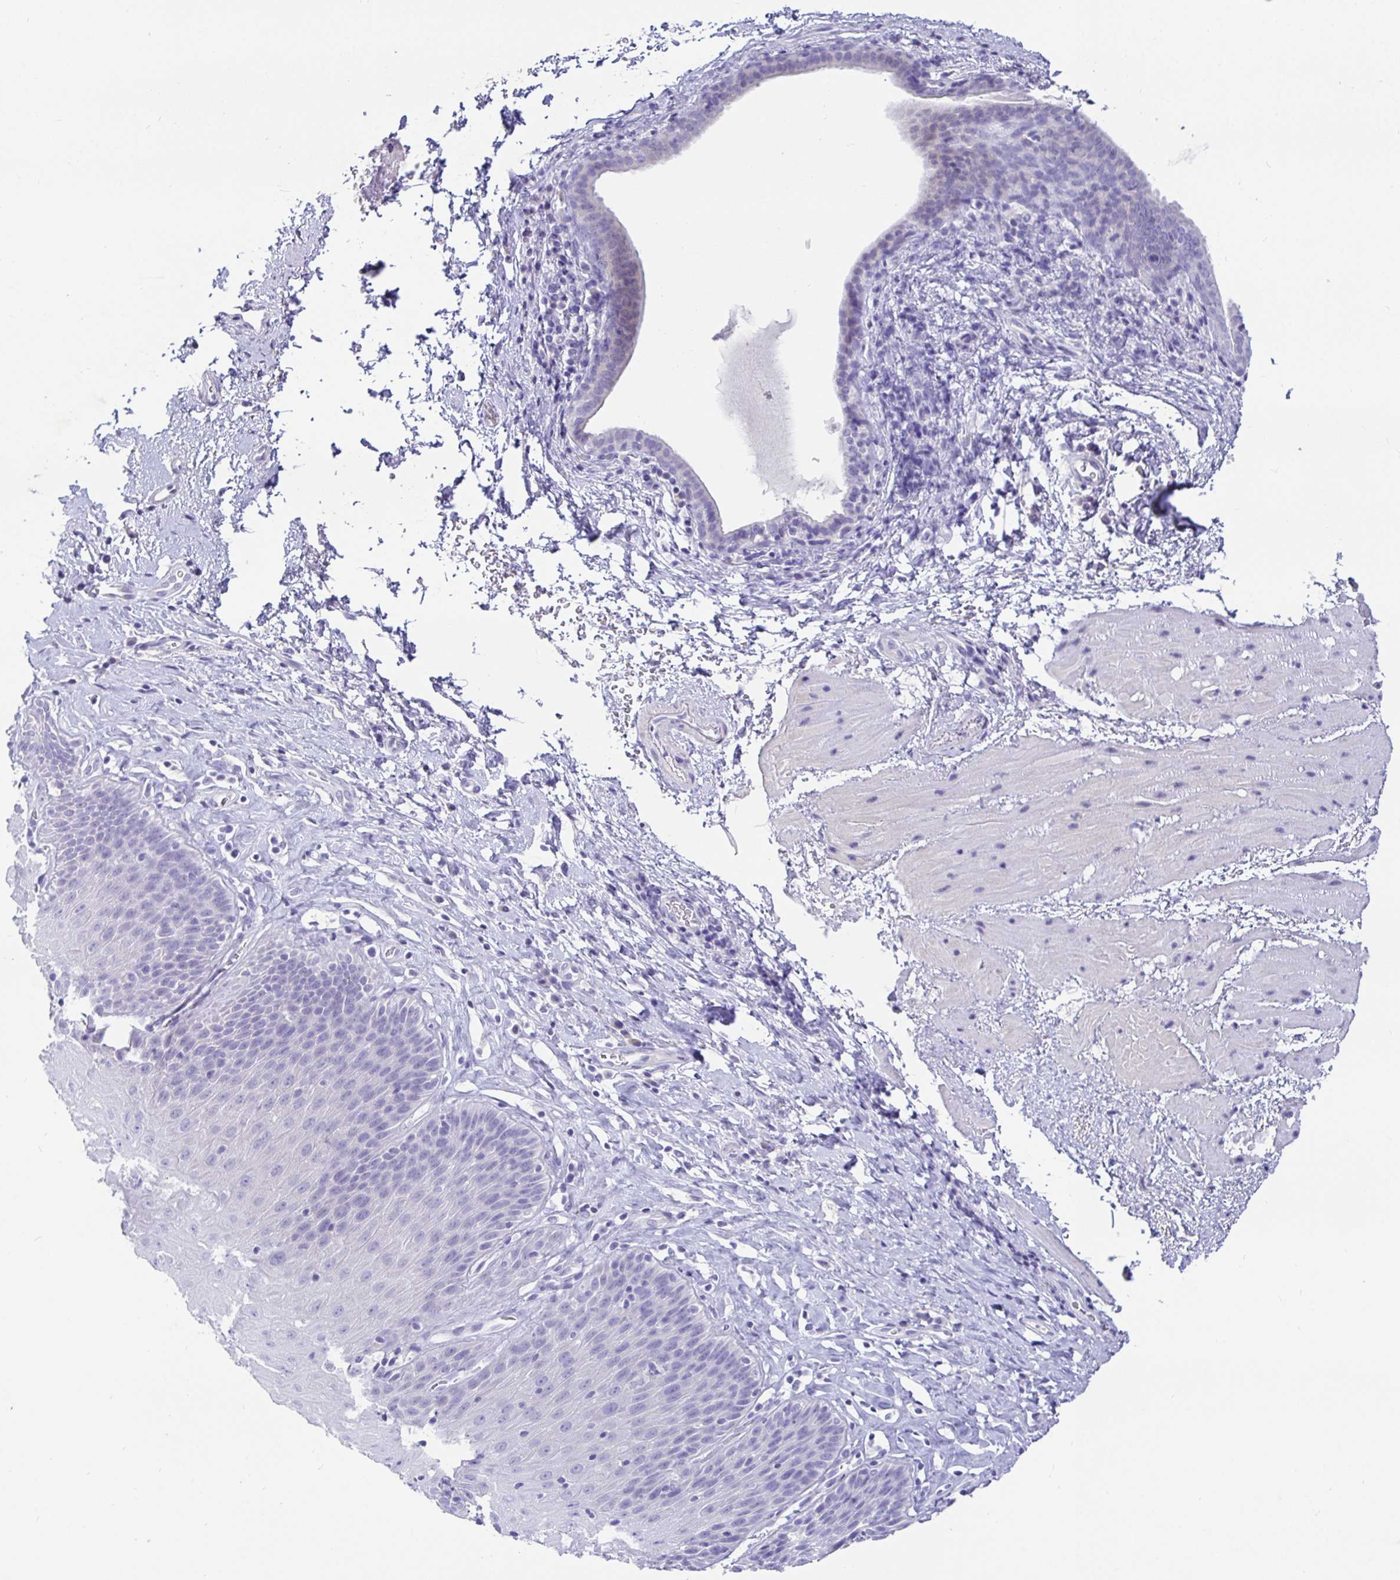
{"staining": {"intensity": "negative", "quantity": "none", "location": "none"}, "tissue": "esophagus", "cell_type": "Squamous epithelial cells", "image_type": "normal", "snomed": [{"axis": "morphology", "description": "Normal tissue, NOS"}, {"axis": "topography", "description": "Esophagus"}], "caption": "Immunohistochemical staining of benign human esophagus reveals no significant expression in squamous epithelial cells.", "gene": "TPTE", "patient": {"sex": "female", "age": 61}}